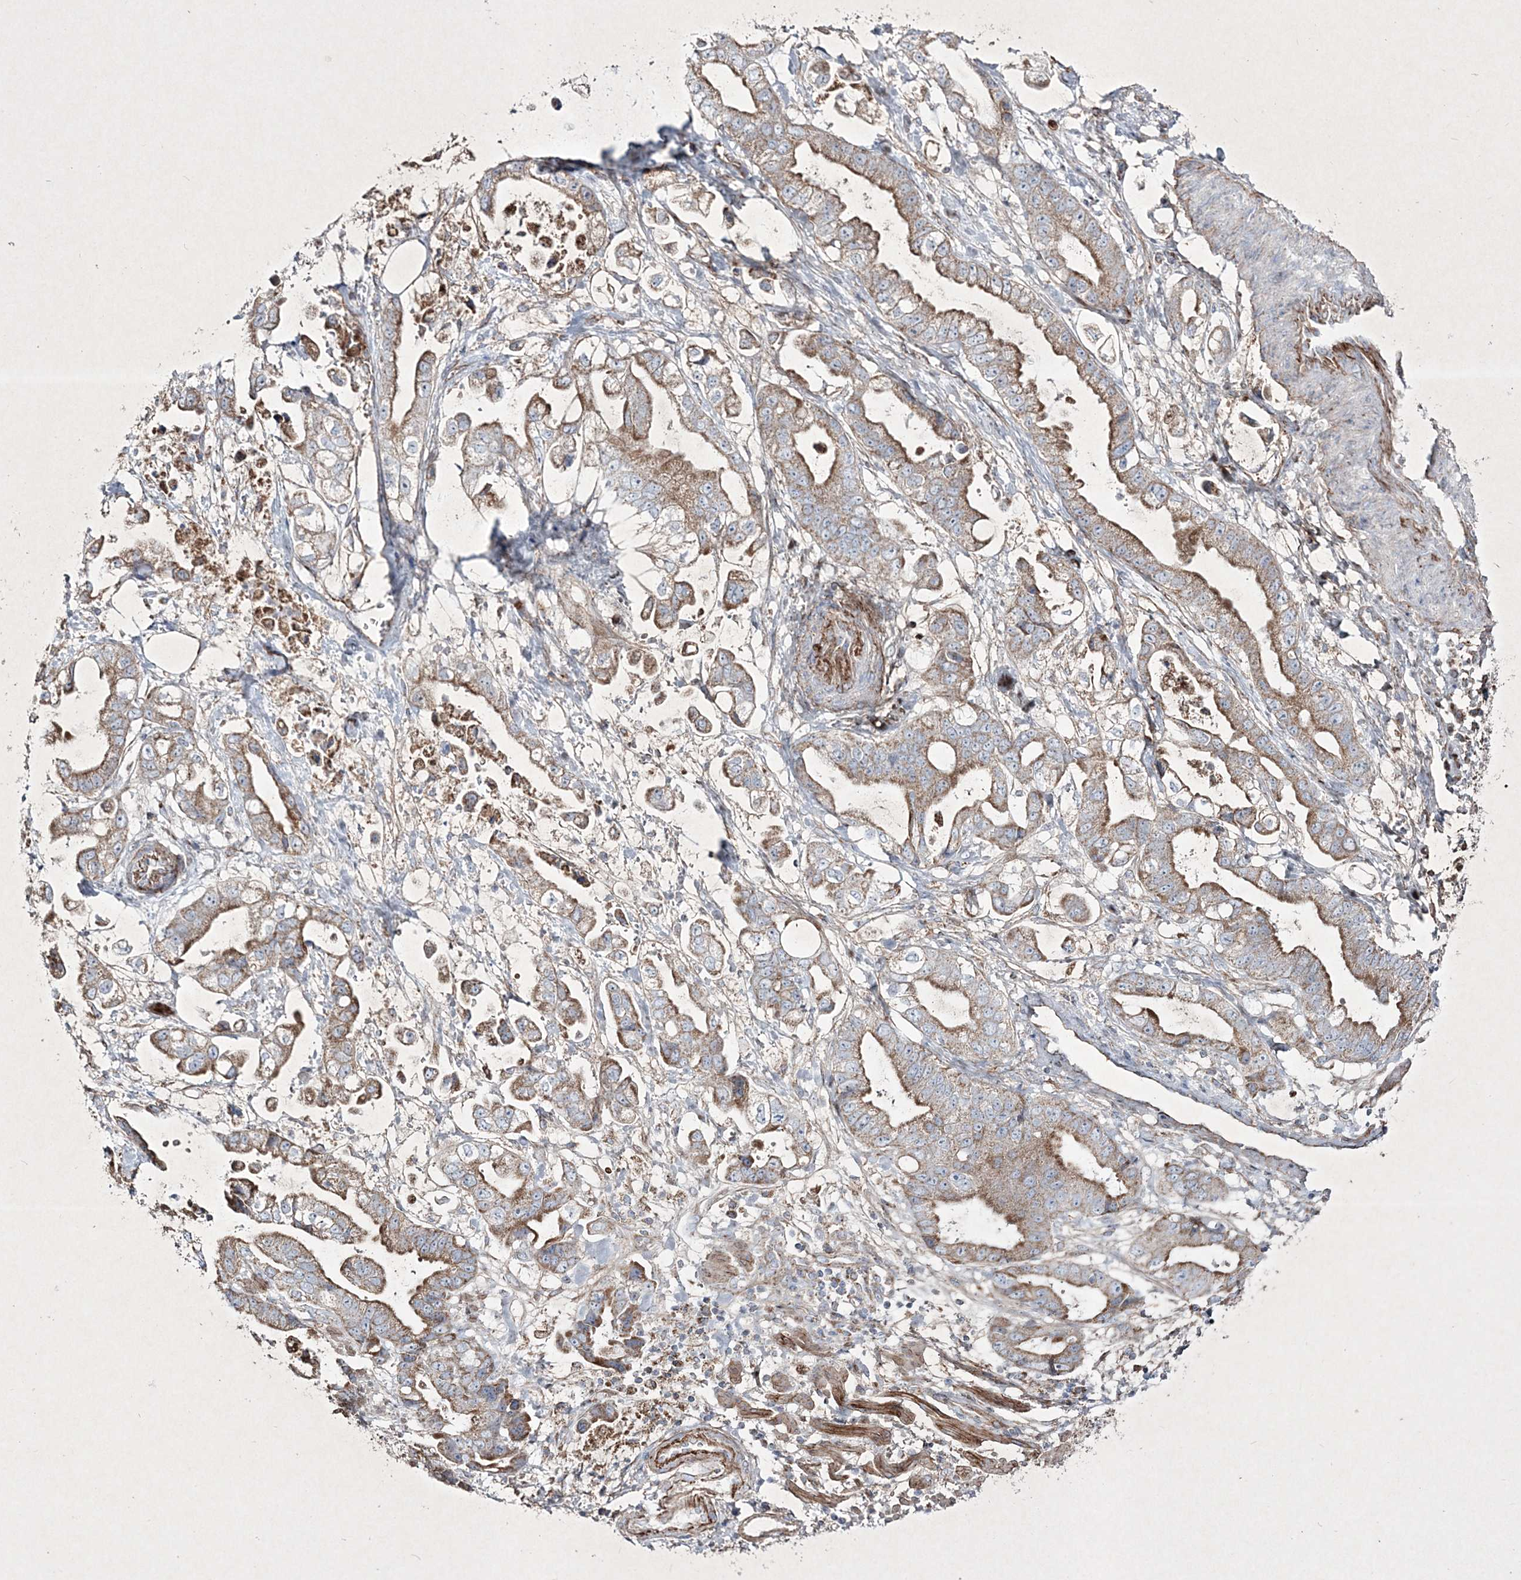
{"staining": {"intensity": "moderate", "quantity": ">75%", "location": "cytoplasmic/membranous"}, "tissue": "stomach cancer", "cell_type": "Tumor cells", "image_type": "cancer", "snomed": [{"axis": "morphology", "description": "Adenocarcinoma, NOS"}, {"axis": "topography", "description": "Stomach"}], "caption": "The micrograph reveals a brown stain indicating the presence of a protein in the cytoplasmic/membranous of tumor cells in stomach adenocarcinoma.", "gene": "RICTOR", "patient": {"sex": "male", "age": 62}}